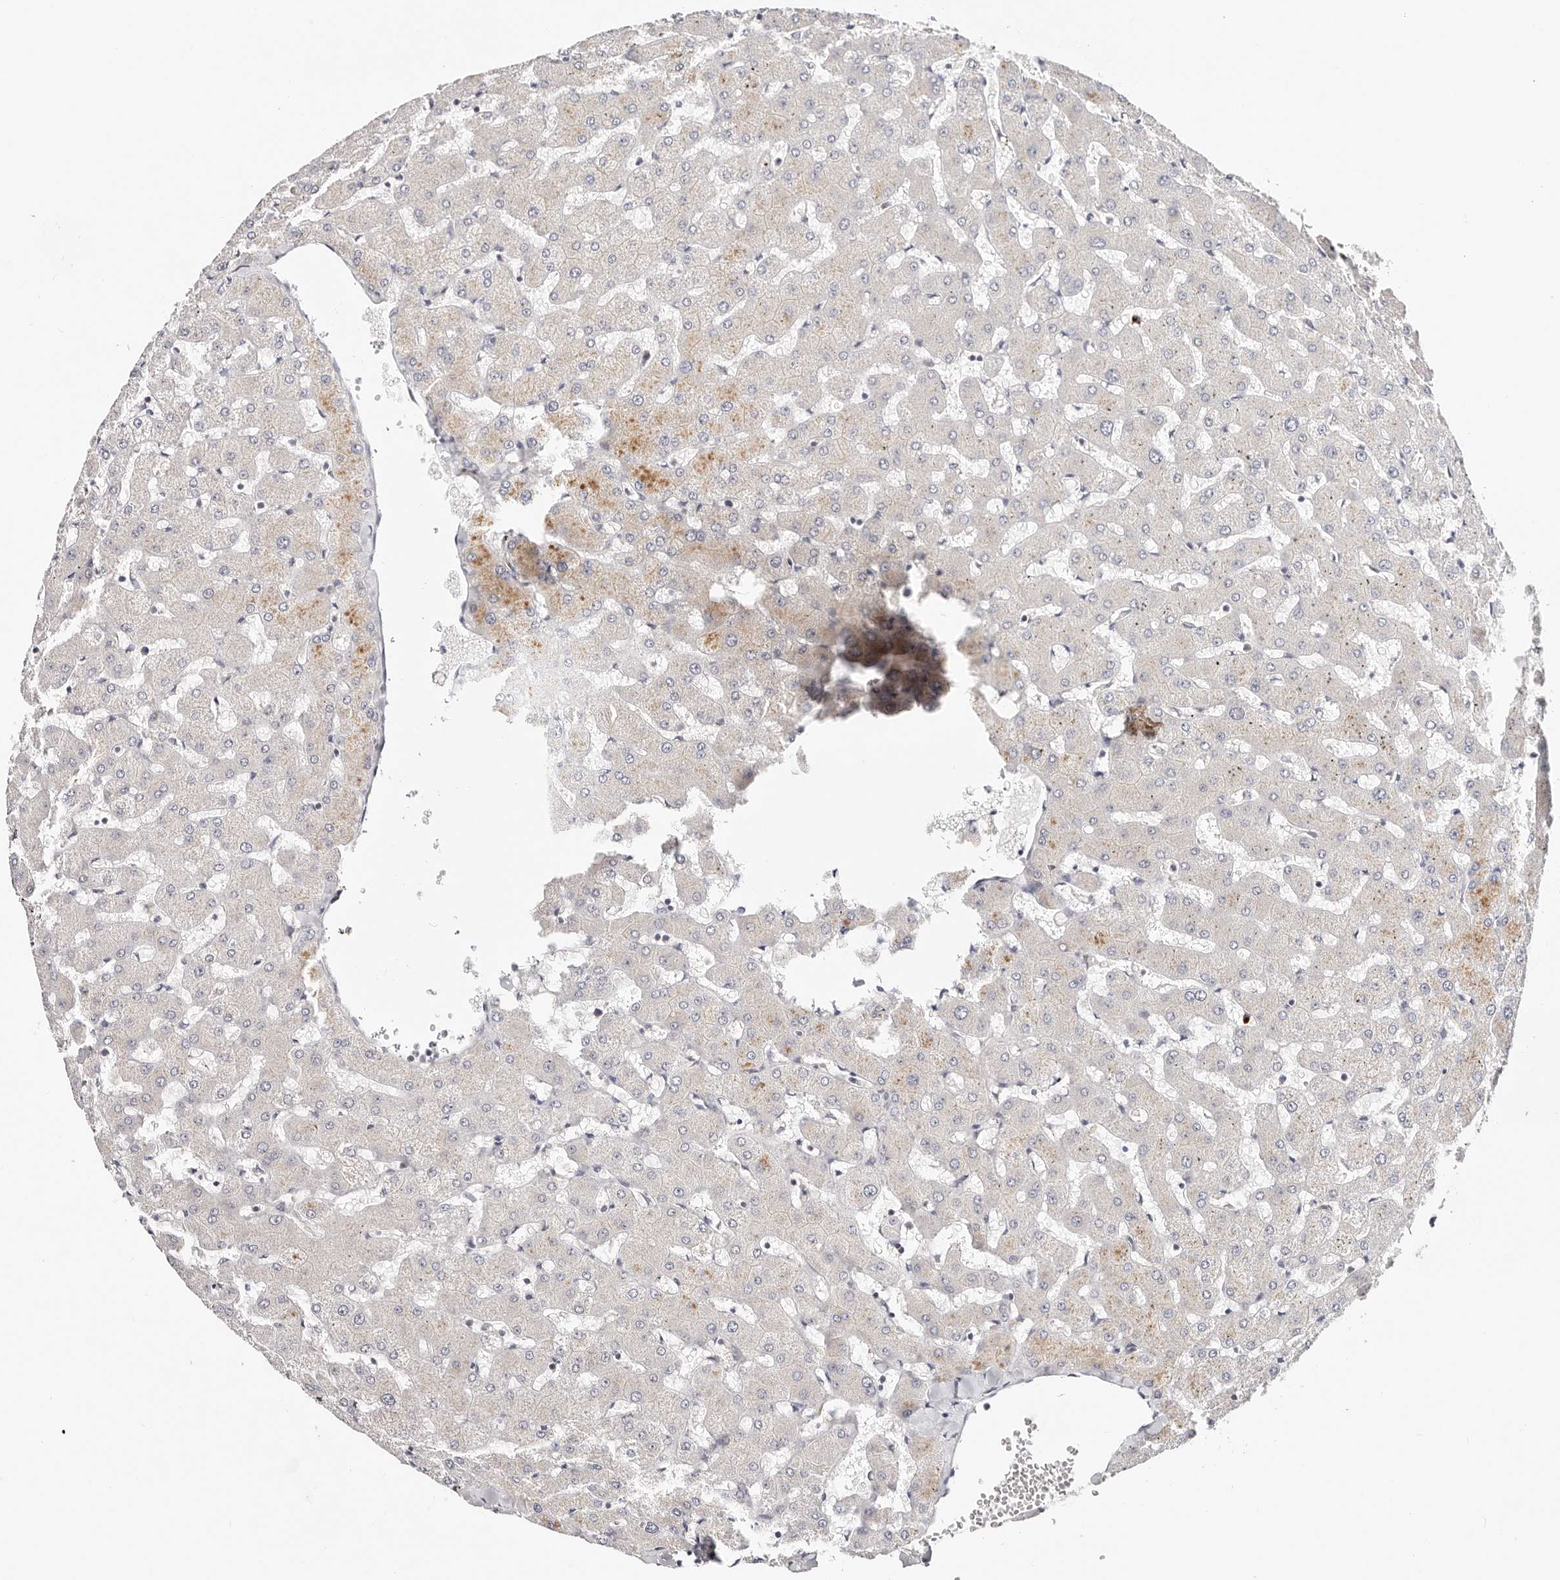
{"staining": {"intensity": "moderate", "quantity": "<25%", "location": "cytoplasmic/membranous"}, "tissue": "liver", "cell_type": "Cholangiocytes", "image_type": "normal", "snomed": [{"axis": "morphology", "description": "Normal tissue, NOS"}, {"axis": "topography", "description": "Liver"}], "caption": "Protein expression analysis of normal human liver reveals moderate cytoplasmic/membranous staining in approximately <25% of cholangiocytes.", "gene": "VIPAS39", "patient": {"sex": "female", "age": 63}}